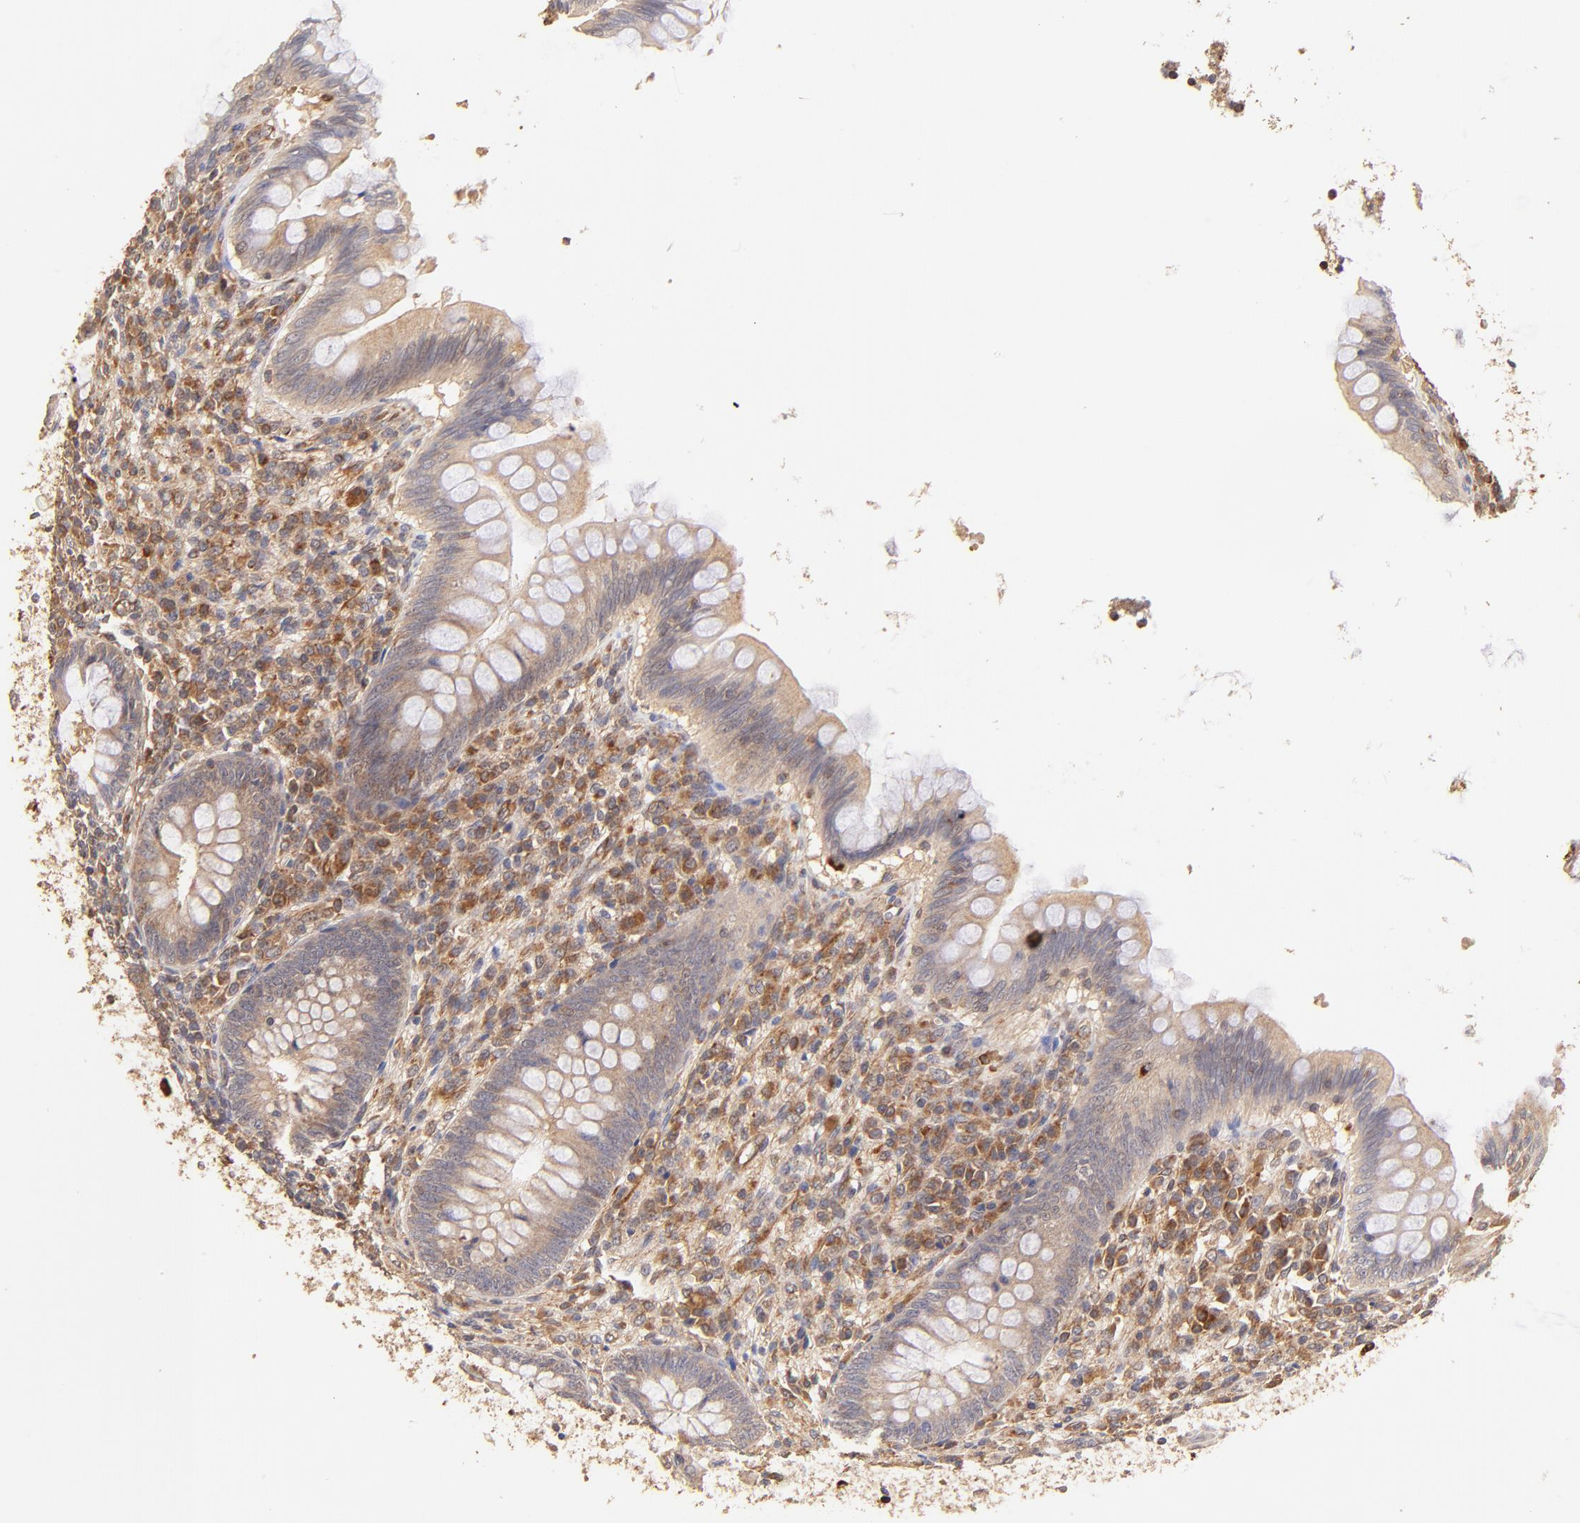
{"staining": {"intensity": "weak", "quantity": ">75%", "location": "cytoplasmic/membranous"}, "tissue": "appendix", "cell_type": "Glandular cells", "image_type": "normal", "snomed": [{"axis": "morphology", "description": "Normal tissue, NOS"}, {"axis": "topography", "description": "Appendix"}], "caption": "Glandular cells display low levels of weak cytoplasmic/membranous staining in approximately >75% of cells in benign appendix. Using DAB (3,3'-diaminobenzidine) (brown) and hematoxylin (blue) stains, captured at high magnification using brightfield microscopy.", "gene": "TNFAIP3", "patient": {"sex": "female", "age": 66}}